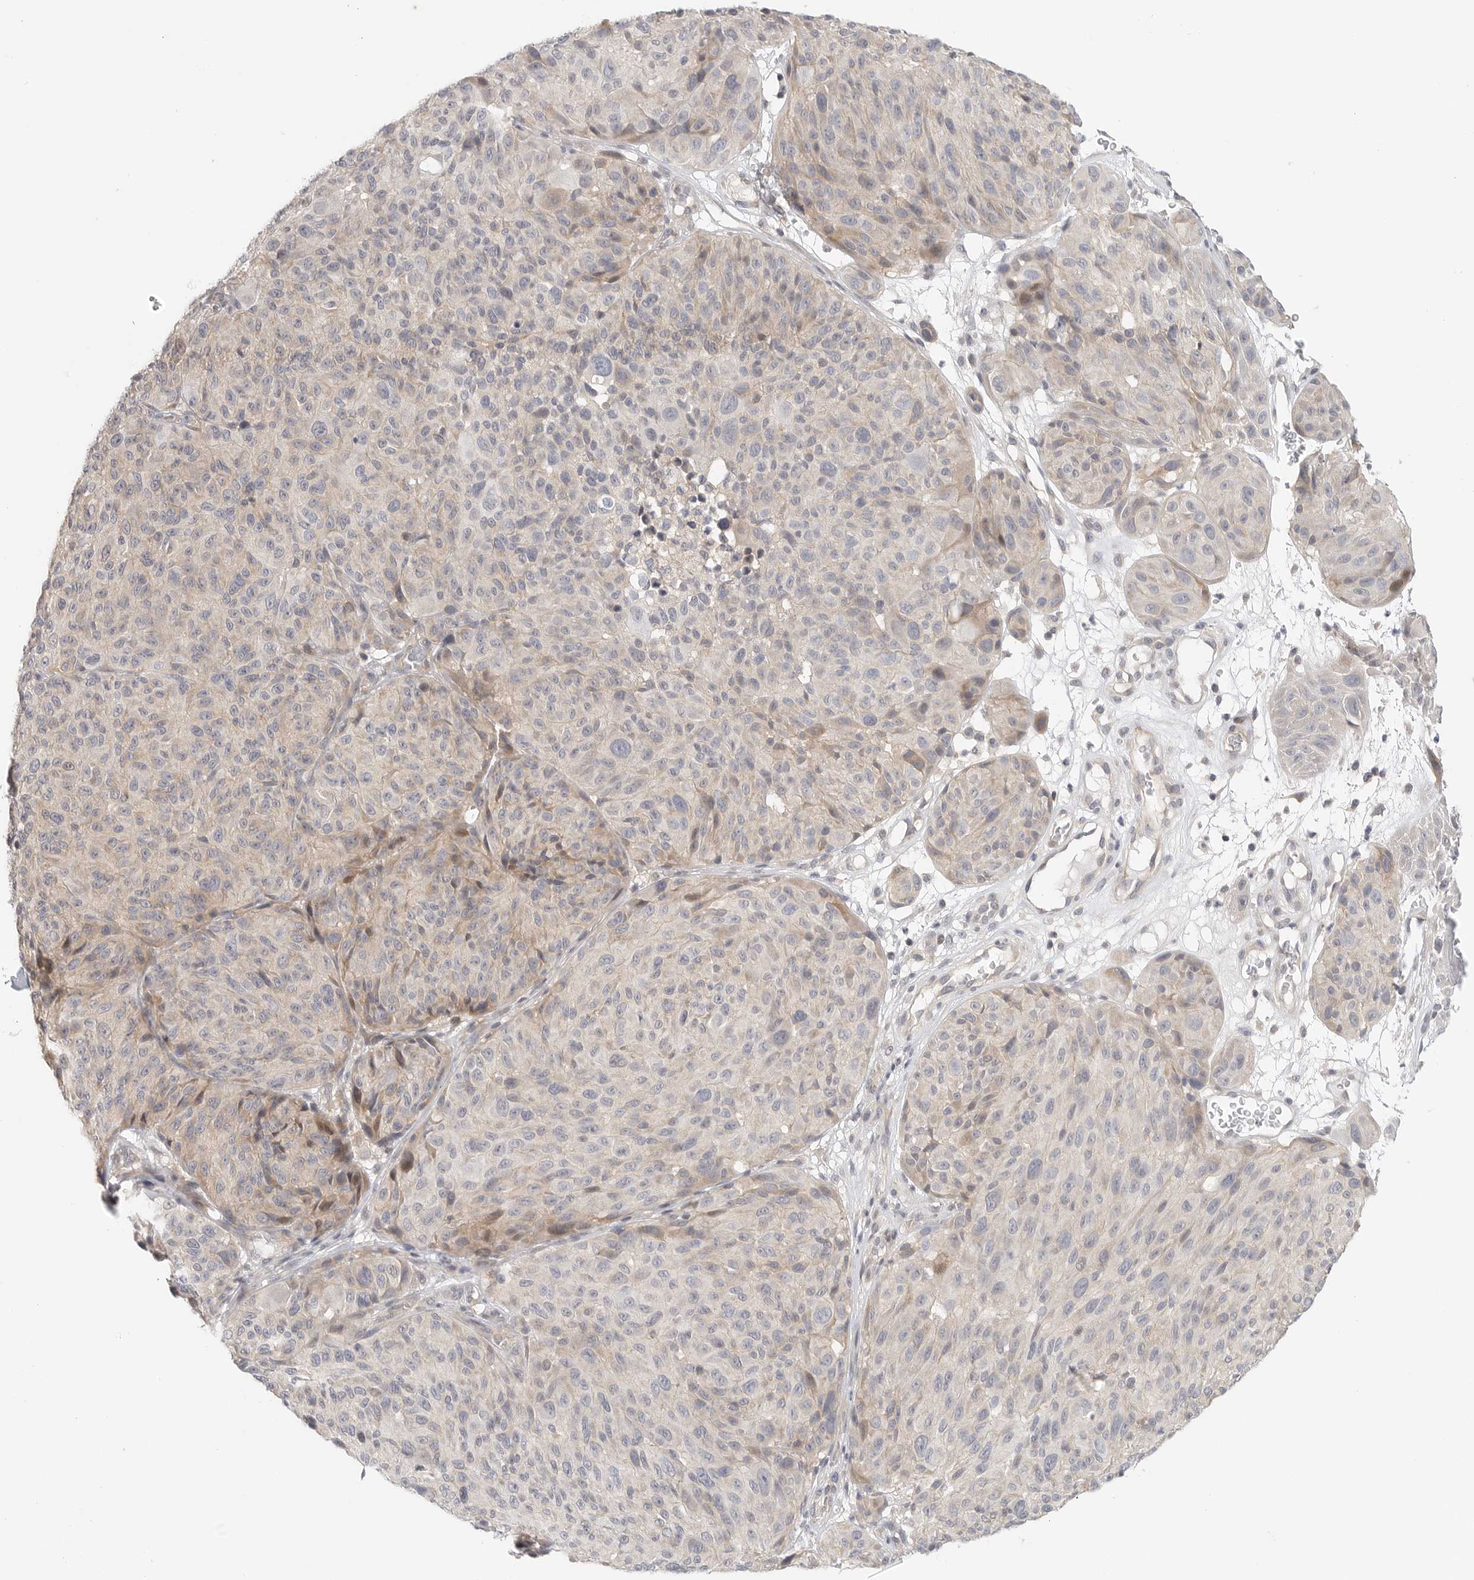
{"staining": {"intensity": "negative", "quantity": "none", "location": "none"}, "tissue": "melanoma", "cell_type": "Tumor cells", "image_type": "cancer", "snomed": [{"axis": "morphology", "description": "Malignant melanoma, NOS"}, {"axis": "topography", "description": "Skin"}], "caption": "High power microscopy photomicrograph of an IHC image of malignant melanoma, revealing no significant positivity in tumor cells.", "gene": "HDAC6", "patient": {"sex": "male", "age": 83}}